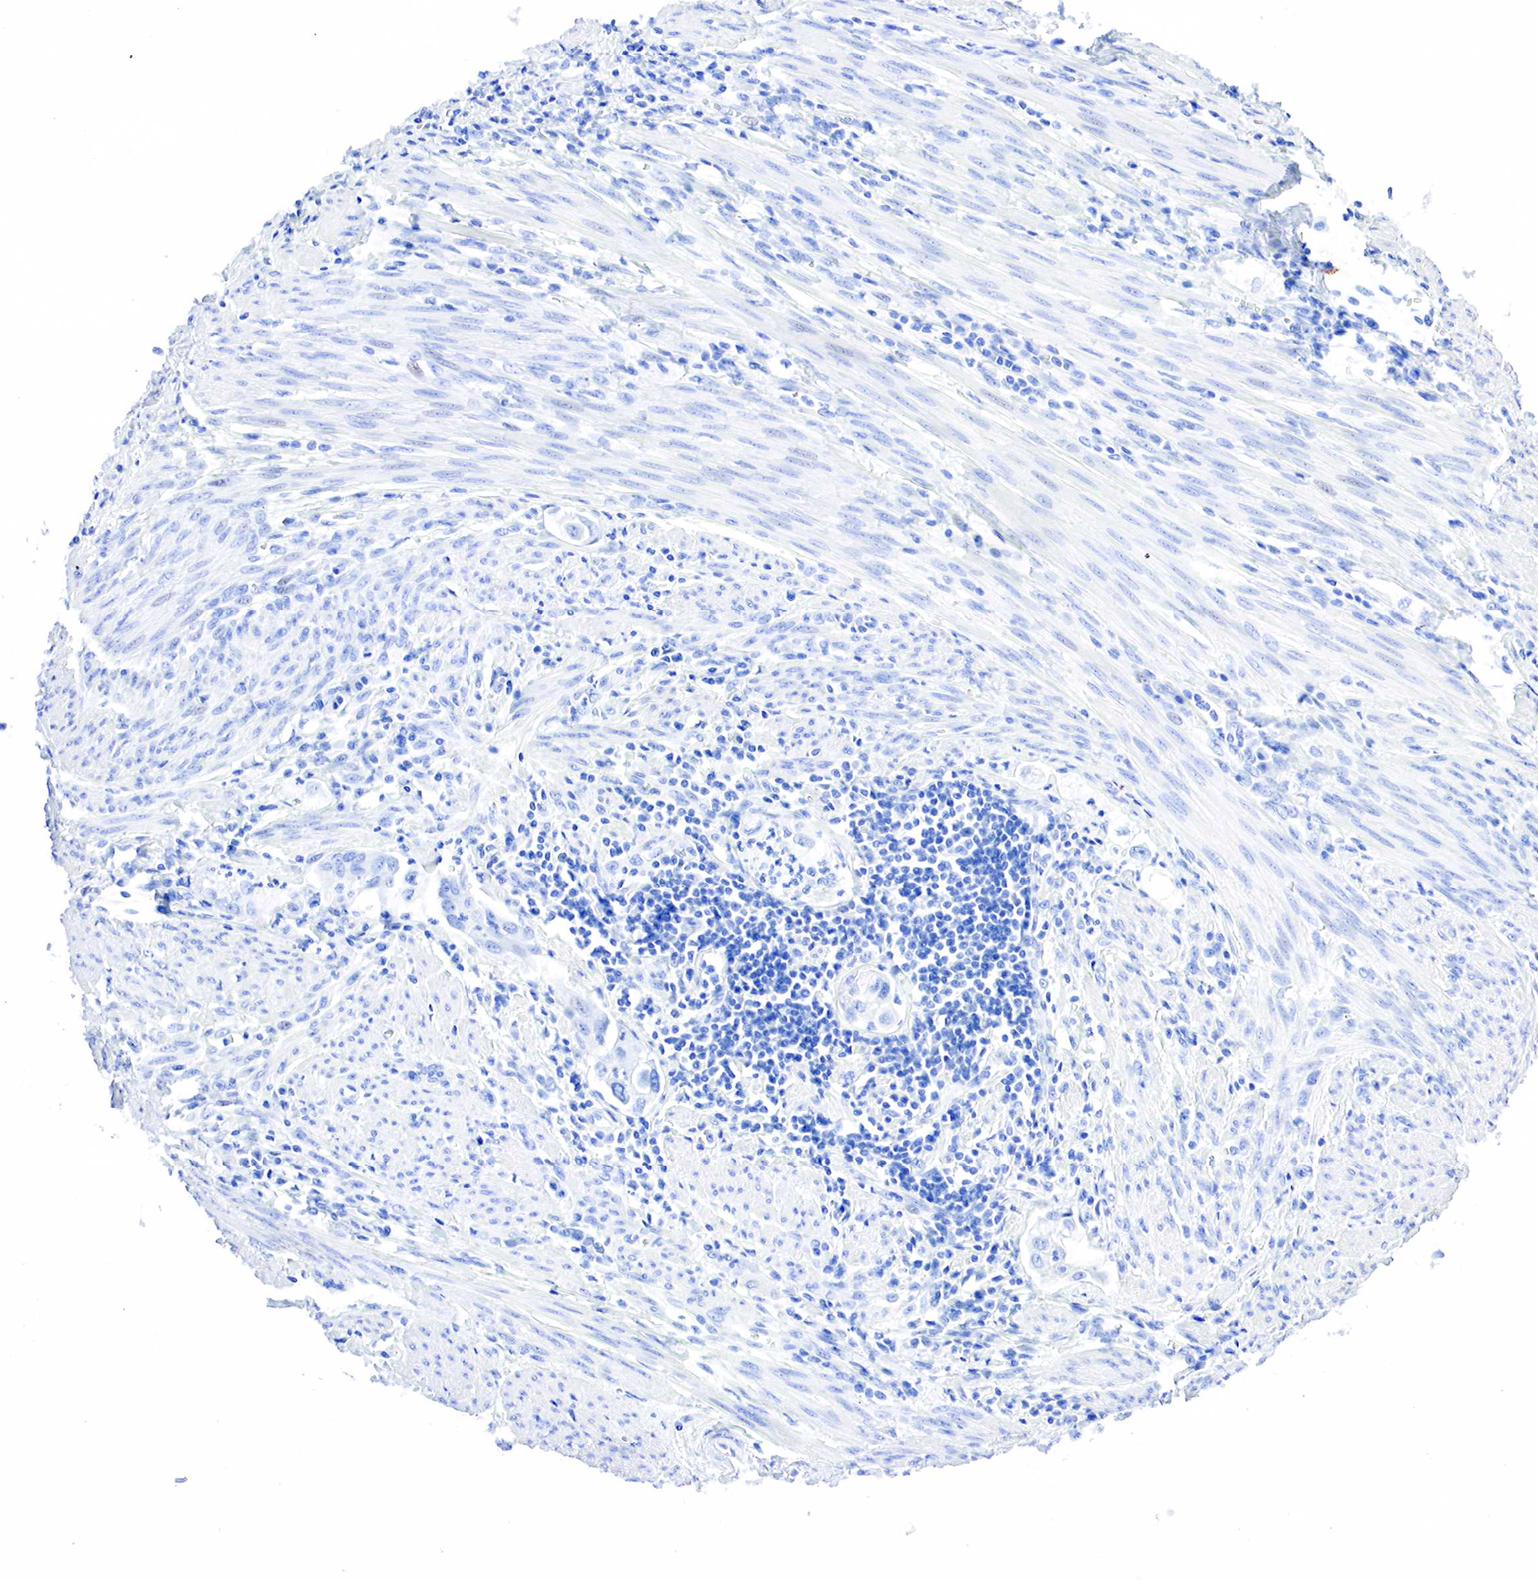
{"staining": {"intensity": "negative", "quantity": "none", "location": "none"}, "tissue": "endometrial cancer", "cell_type": "Tumor cells", "image_type": "cancer", "snomed": [{"axis": "morphology", "description": "Adenocarcinoma, NOS"}, {"axis": "topography", "description": "Endometrium"}], "caption": "High magnification brightfield microscopy of adenocarcinoma (endometrial) stained with DAB (brown) and counterstained with hematoxylin (blue): tumor cells show no significant staining. The staining was performed using DAB to visualize the protein expression in brown, while the nuclei were stained in blue with hematoxylin (Magnification: 20x).", "gene": "PTH", "patient": {"sex": "female", "age": 75}}